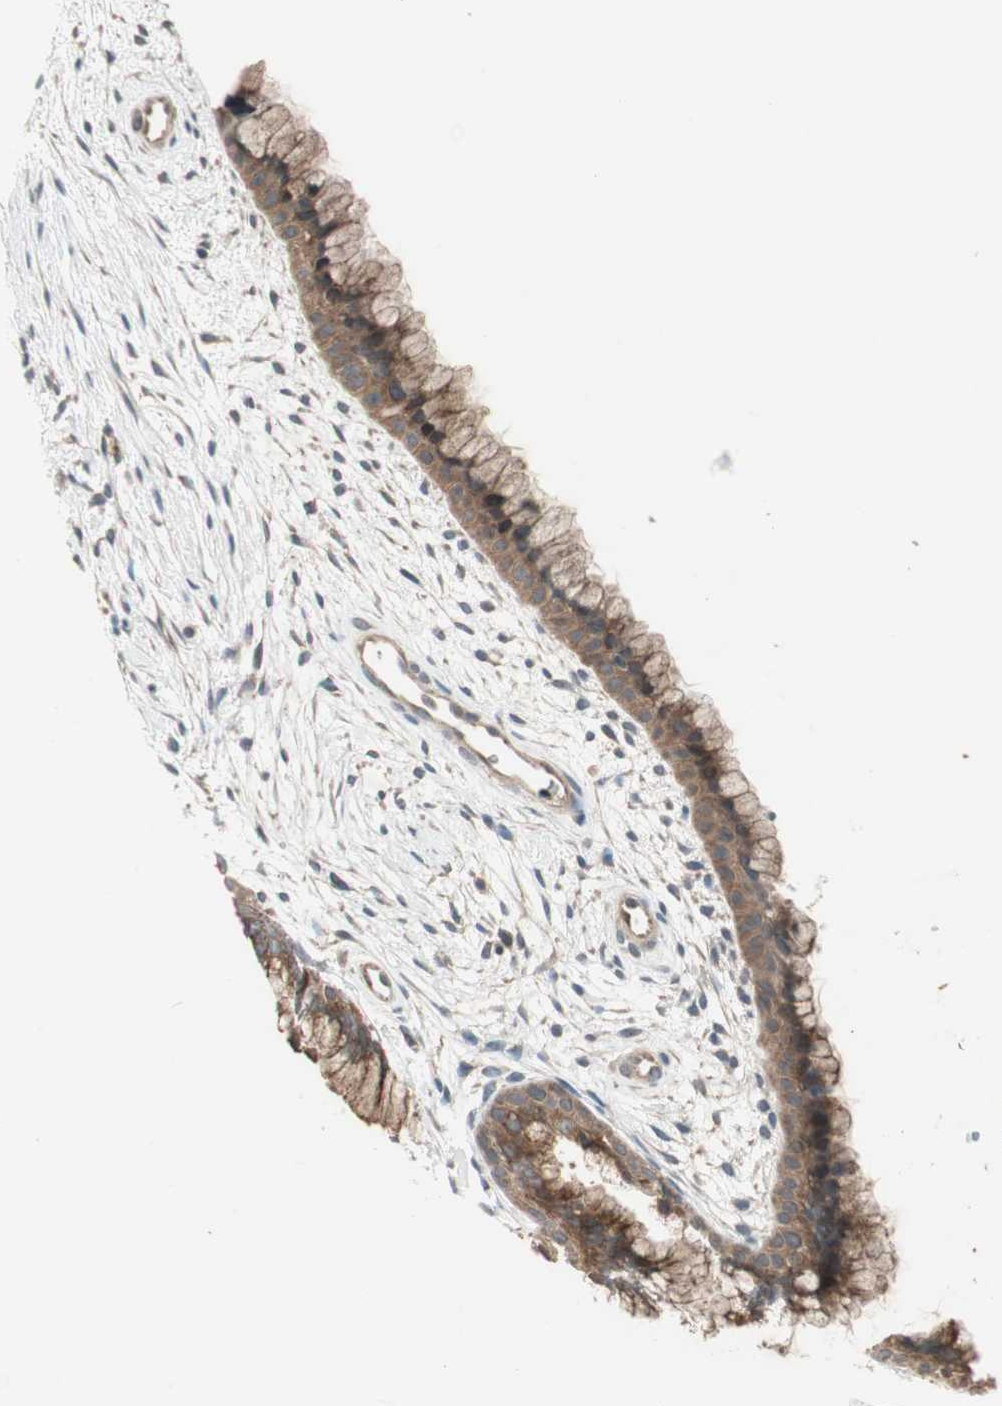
{"staining": {"intensity": "moderate", "quantity": ">75%", "location": "cytoplasmic/membranous"}, "tissue": "cervix", "cell_type": "Glandular cells", "image_type": "normal", "snomed": [{"axis": "morphology", "description": "Normal tissue, NOS"}, {"axis": "topography", "description": "Cervix"}], "caption": "Human cervix stained for a protein (brown) displays moderate cytoplasmic/membranous positive expression in about >75% of glandular cells.", "gene": "ATP6AP2", "patient": {"sex": "female", "age": 39}}